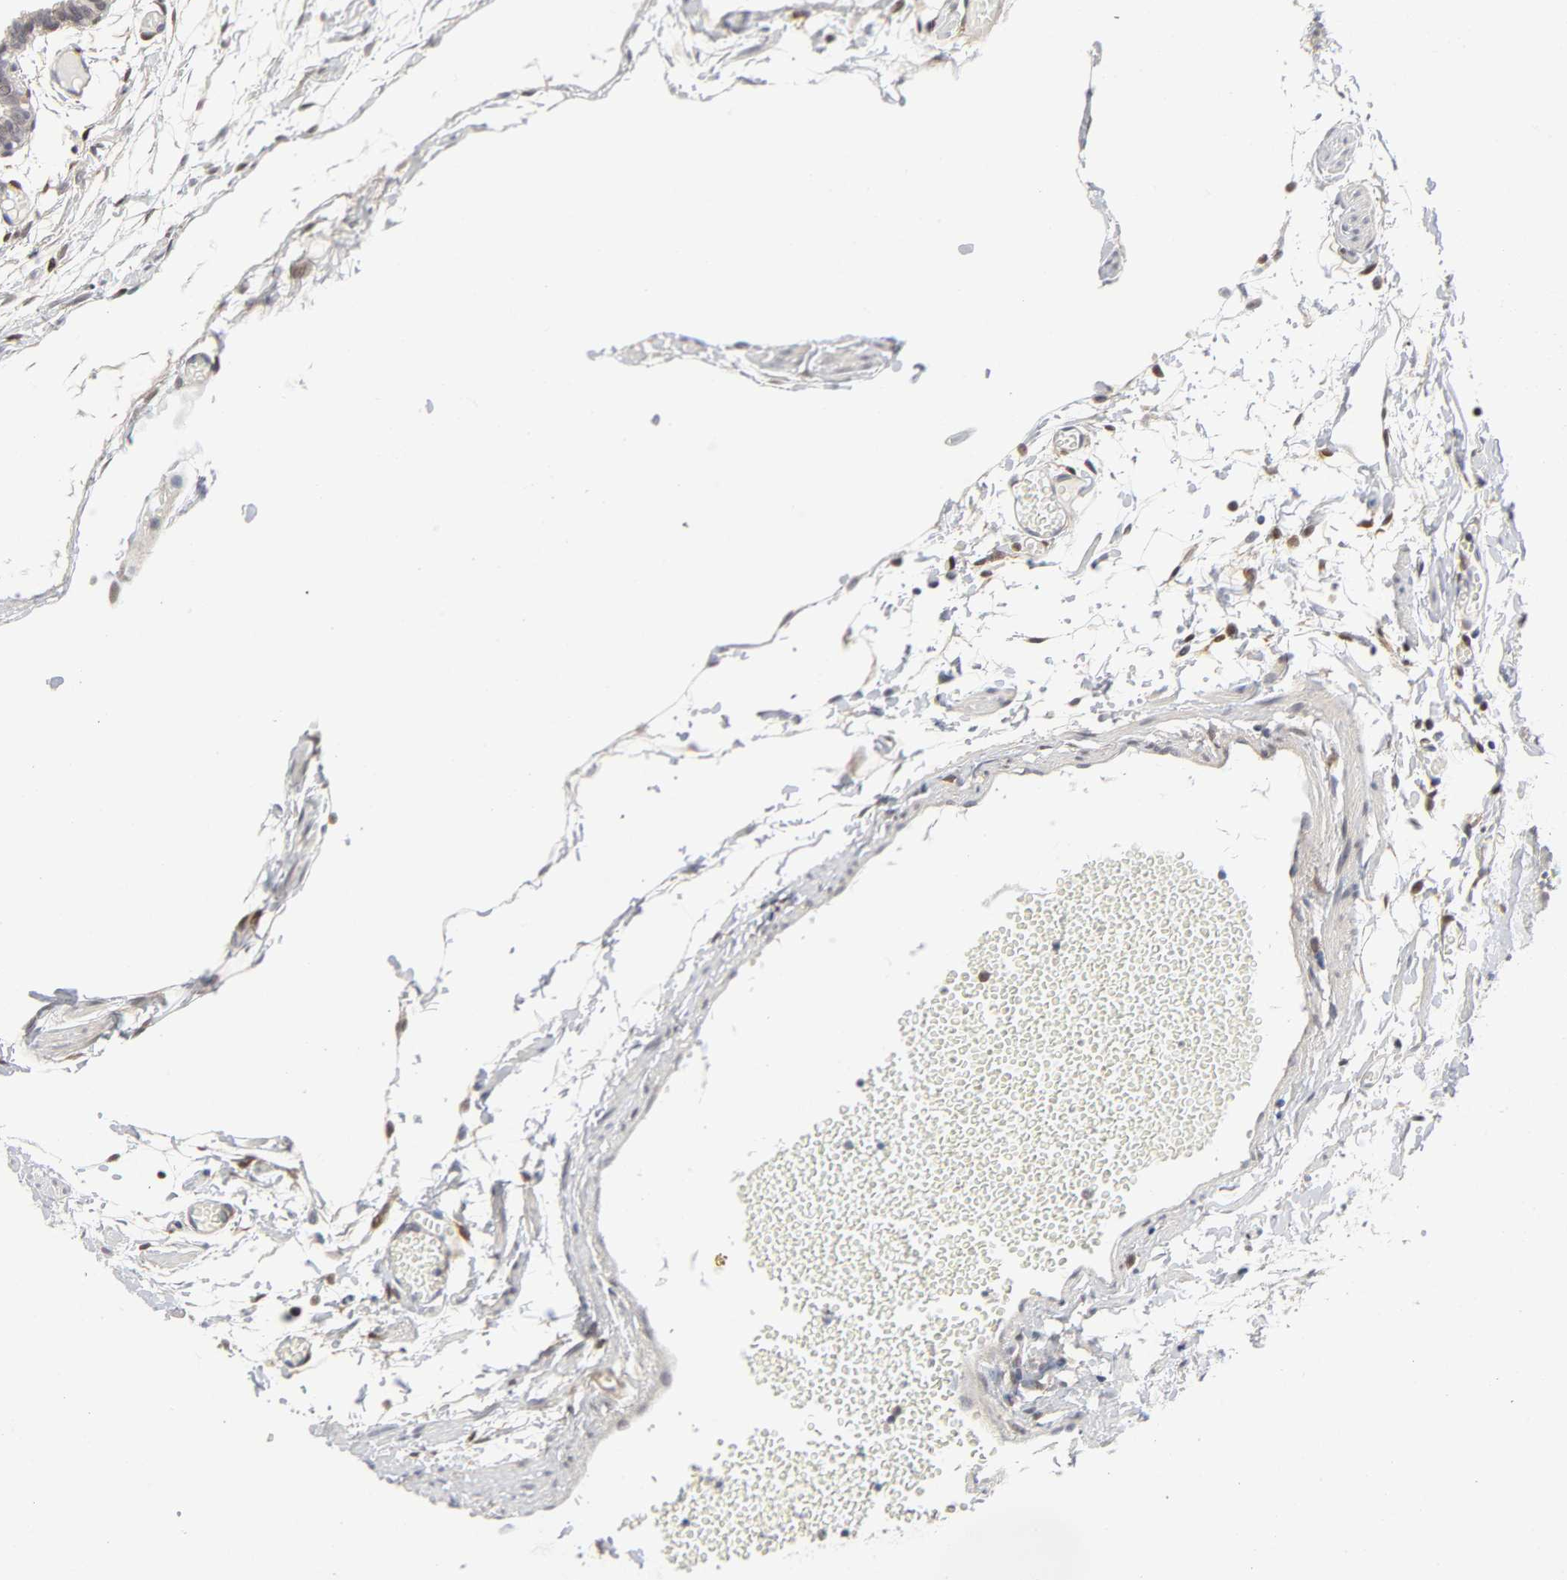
{"staining": {"intensity": "weak", "quantity": ">75%", "location": "cytoplasmic/membranous"}, "tissue": "fallopian tube", "cell_type": "Glandular cells", "image_type": "normal", "snomed": [{"axis": "morphology", "description": "Normal tissue, NOS"}, {"axis": "topography", "description": "Fallopian tube"}], "caption": "A high-resolution image shows immunohistochemistry staining of benign fallopian tube, which exhibits weak cytoplasmic/membranous expression in about >75% of glandular cells. (IHC, brightfield microscopy, high magnification).", "gene": "PTEN", "patient": {"sex": "female", "age": 29}}